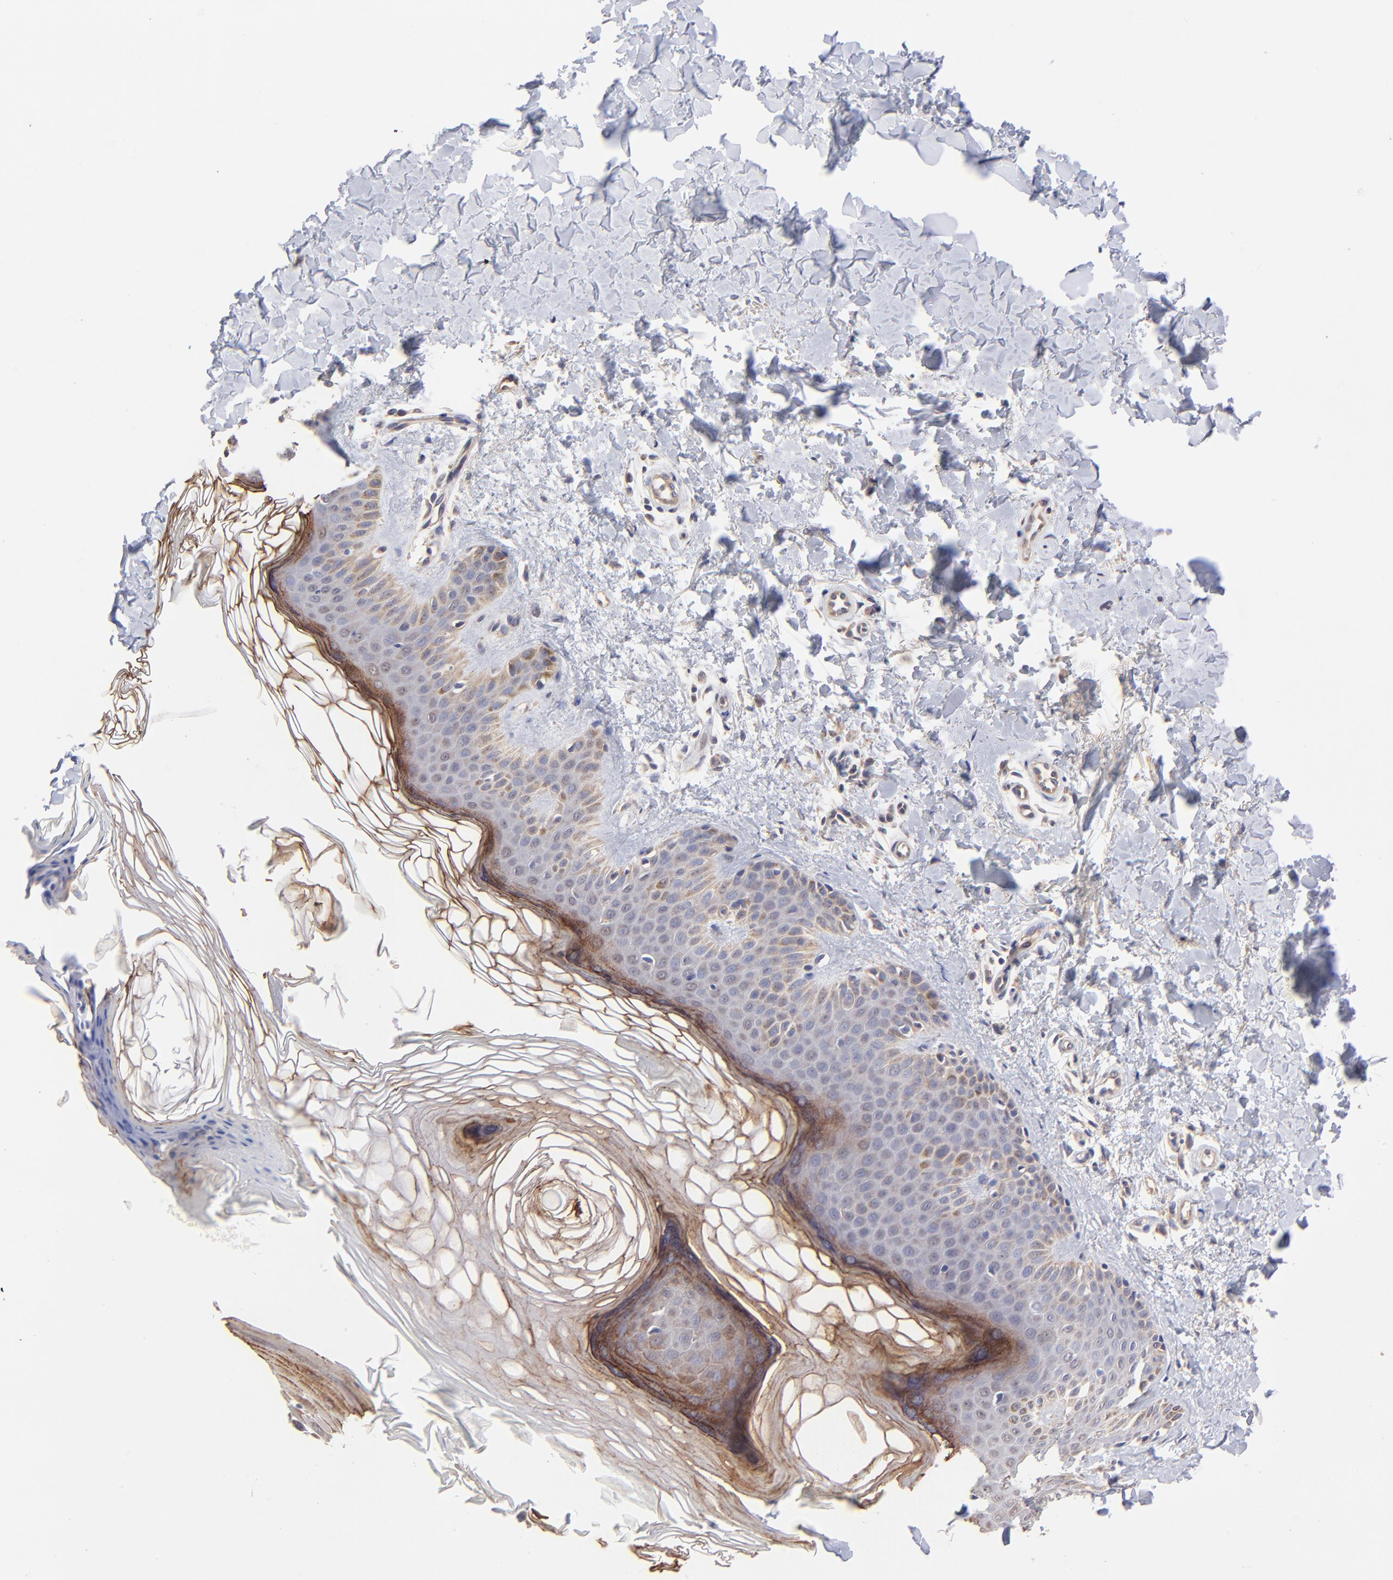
{"staining": {"intensity": "moderate", "quantity": "25%-75%", "location": "cytoplasmic/membranous"}, "tissue": "skin cancer", "cell_type": "Tumor cells", "image_type": "cancer", "snomed": [{"axis": "morphology", "description": "Basal cell carcinoma"}, {"axis": "topography", "description": "Skin"}], "caption": "Tumor cells display medium levels of moderate cytoplasmic/membranous expression in about 25%-75% of cells in human skin basal cell carcinoma. The protein is stained brown, and the nuclei are stained in blue (DAB IHC with brightfield microscopy, high magnification).", "gene": "UBE2H", "patient": {"sex": "male", "age": 67}}